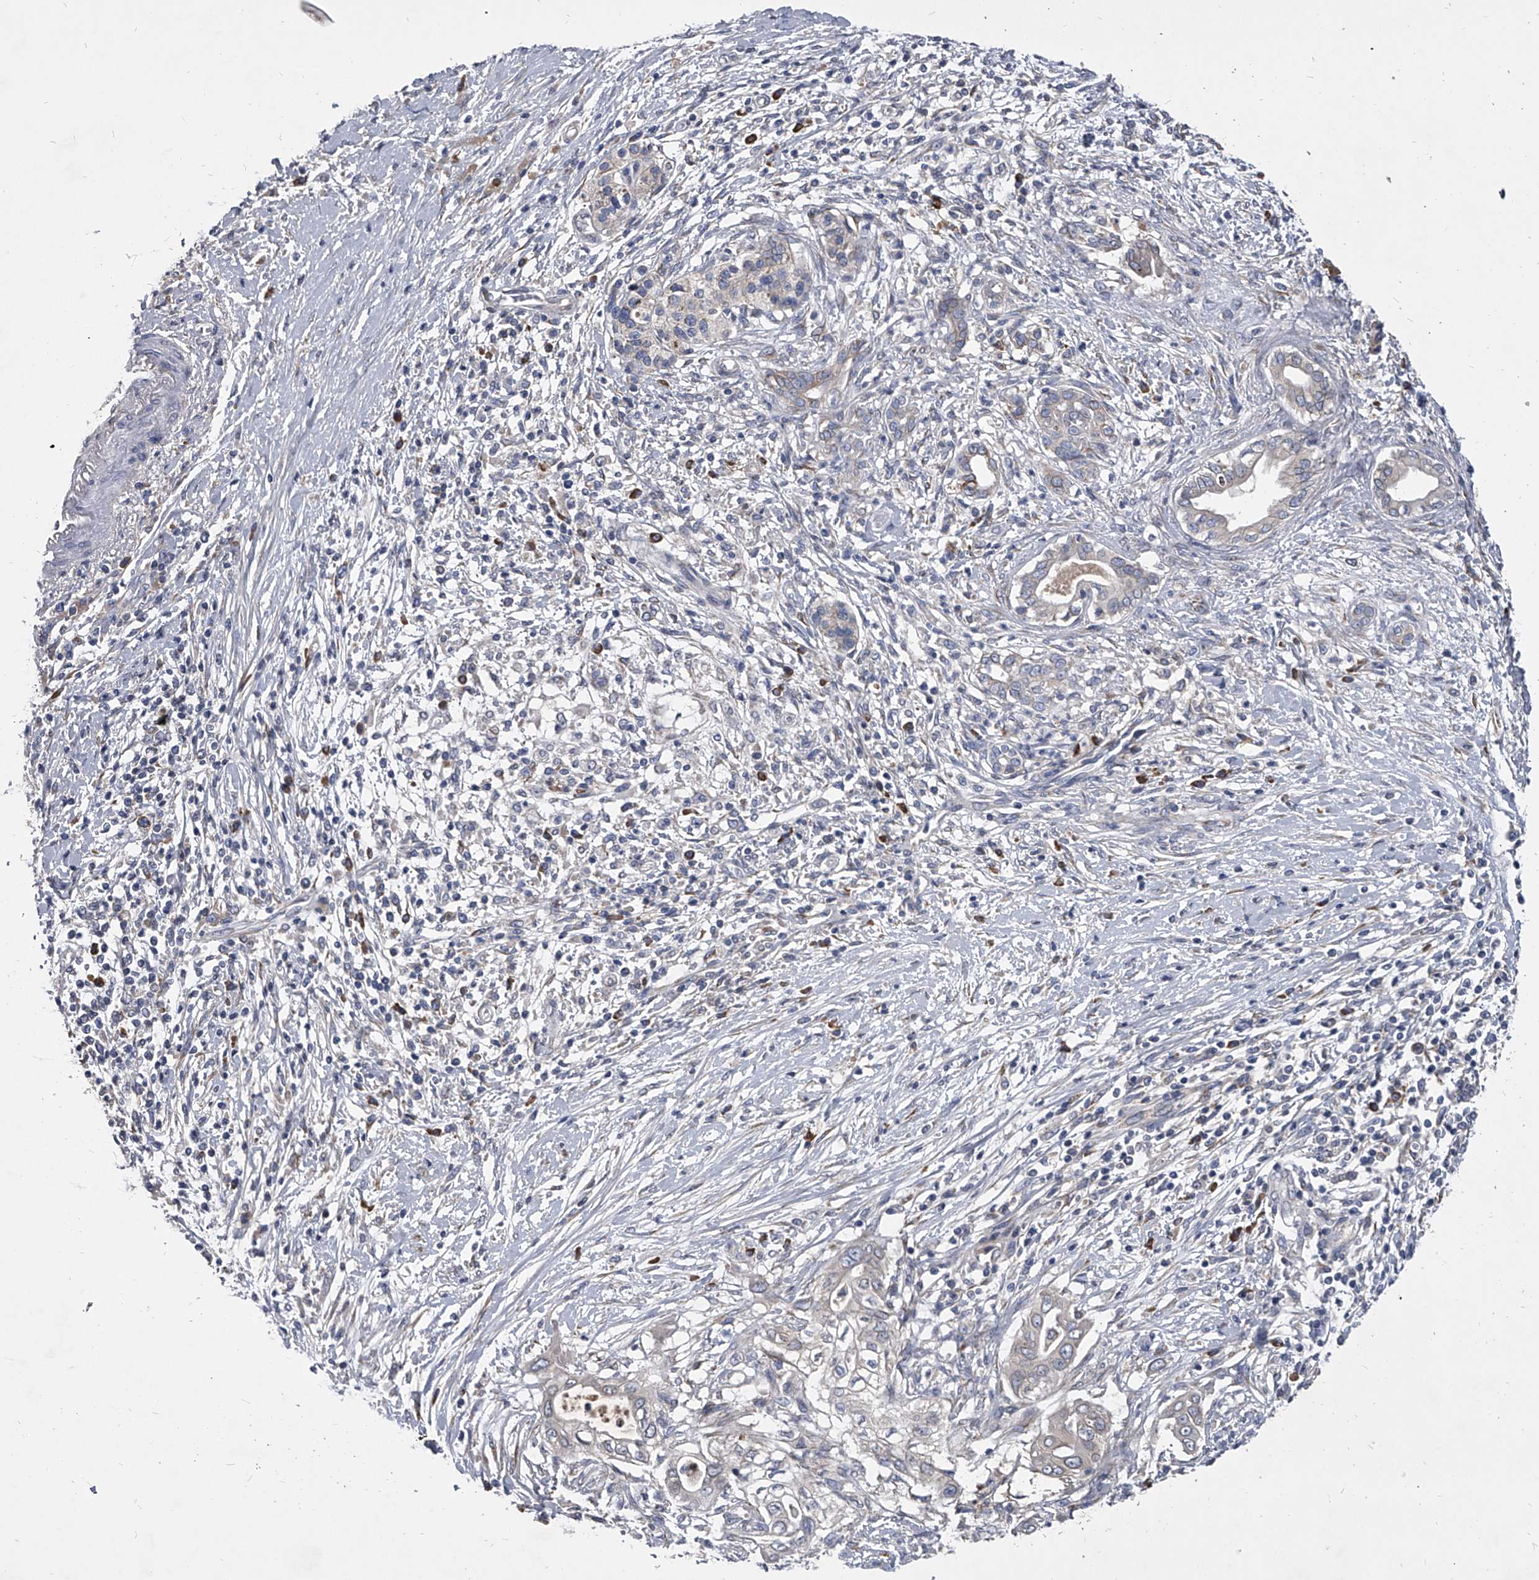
{"staining": {"intensity": "weak", "quantity": "<25%", "location": "cytoplasmic/membranous"}, "tissue": "pancreatic cancer", "cell_type": "Tumor cells", "image_type": "cancer", "snomed": [{"axis": "morphology", "description": "Adenocarcinoma, NOS"}, {"axis": "topography", "description": "Pancreas"}], "caption": "High magnification brightfield microscopy of pancreatic cancer stained with DAB (brown) and counterstained with hematoxylin (blue): tumor cells show no significant positivity.", "gene": "CCR4", "patient": {"sex": "male", "age": 58}}